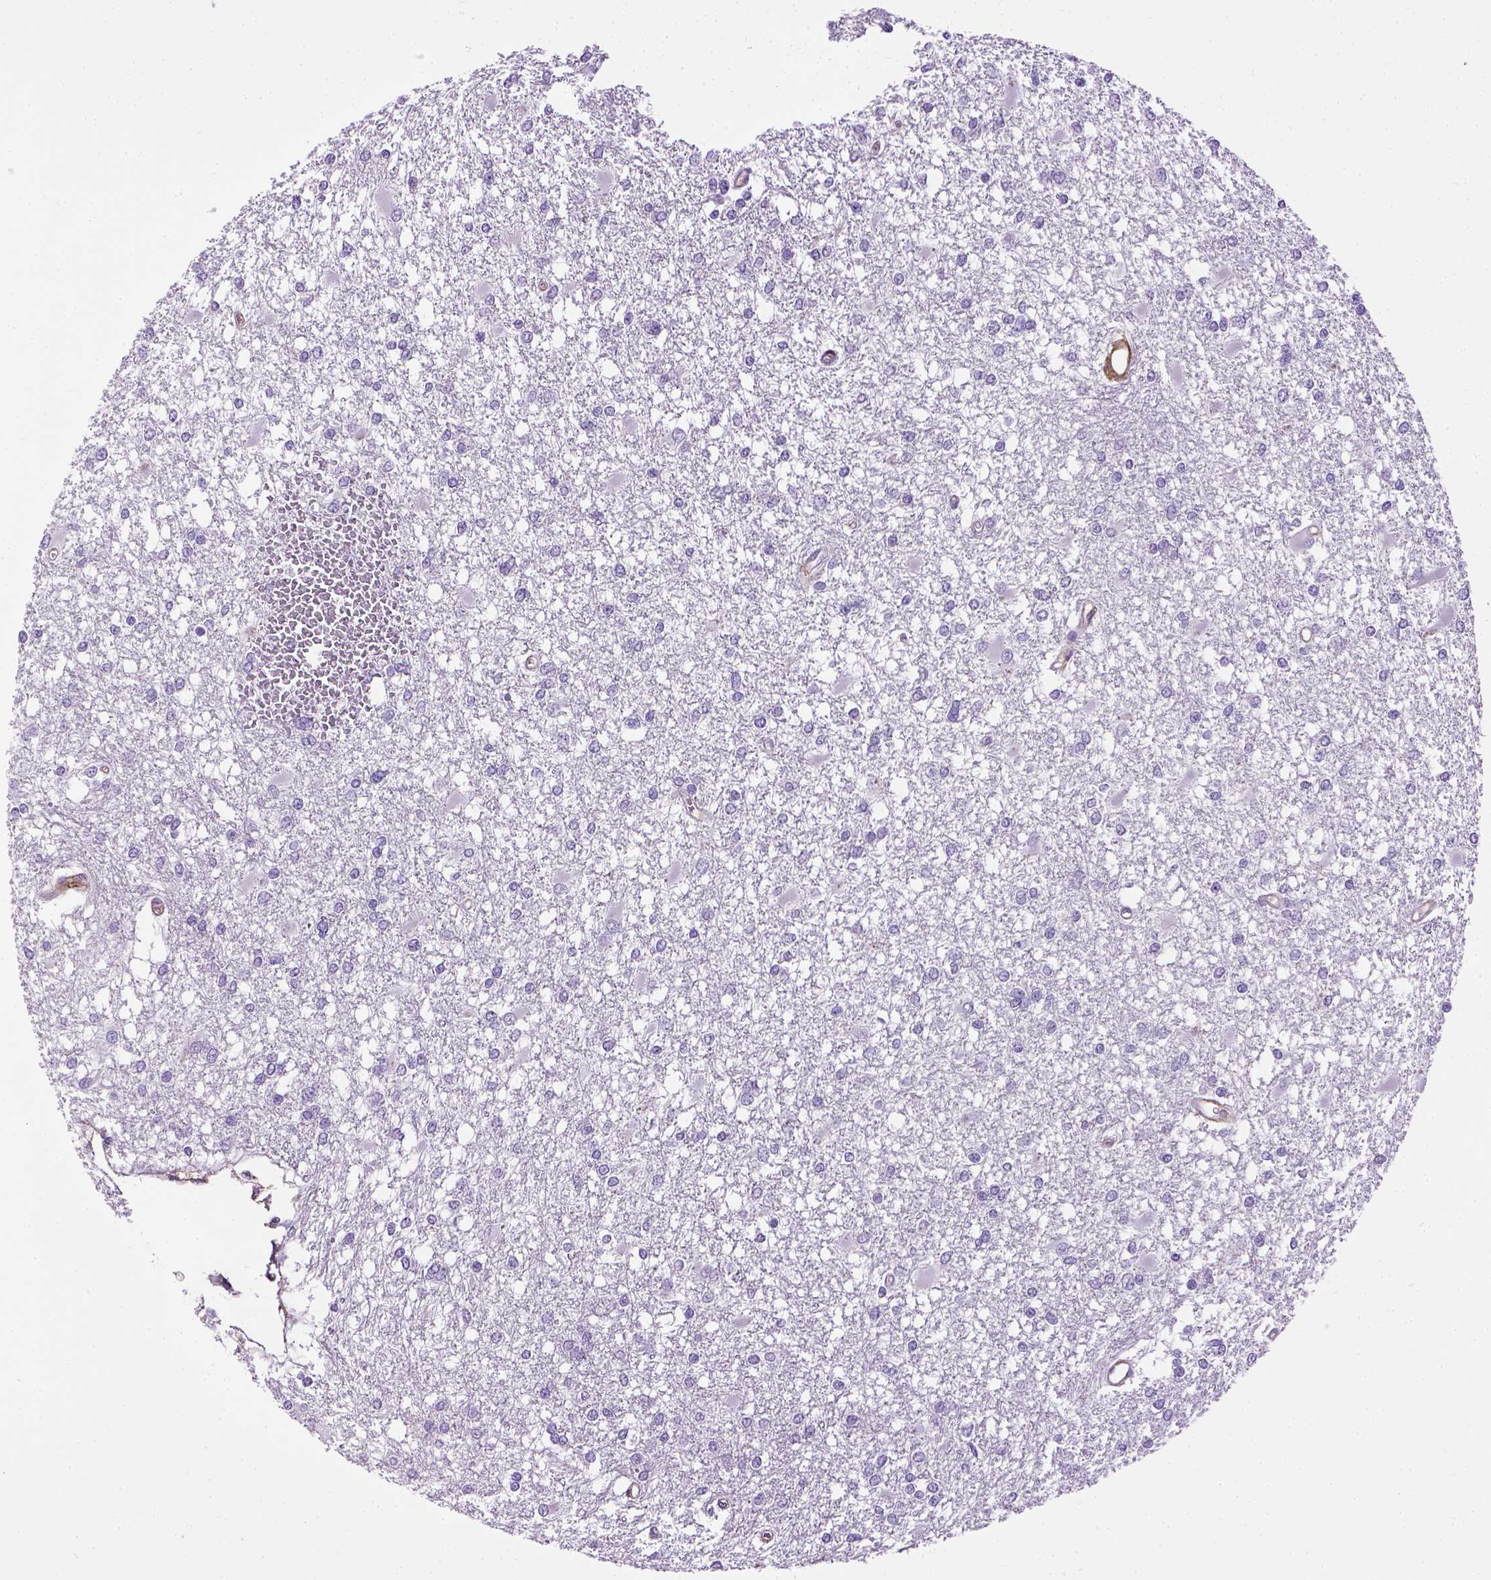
{"staining": {"intensity": "negative", "quantity": "none", "location": "none"}, "tissue": "glioma", "cell_type": "Tumor cells", "image_type": "cancer", "snomed": [{"axis": "morphology", "description": "Glioma, malignant, High grade"}, {"axis": "topography", "description": "Cerebral cortex"}], "caption": "Immunohistochemistry image of neoplastic tissue: human glioma stained with DAB (3,3'-diaminobenzidine) demonstrates no significant protein staining in tumor cells.", "gene": "ENG", "patient": {"sex": "male", "age": 79}}